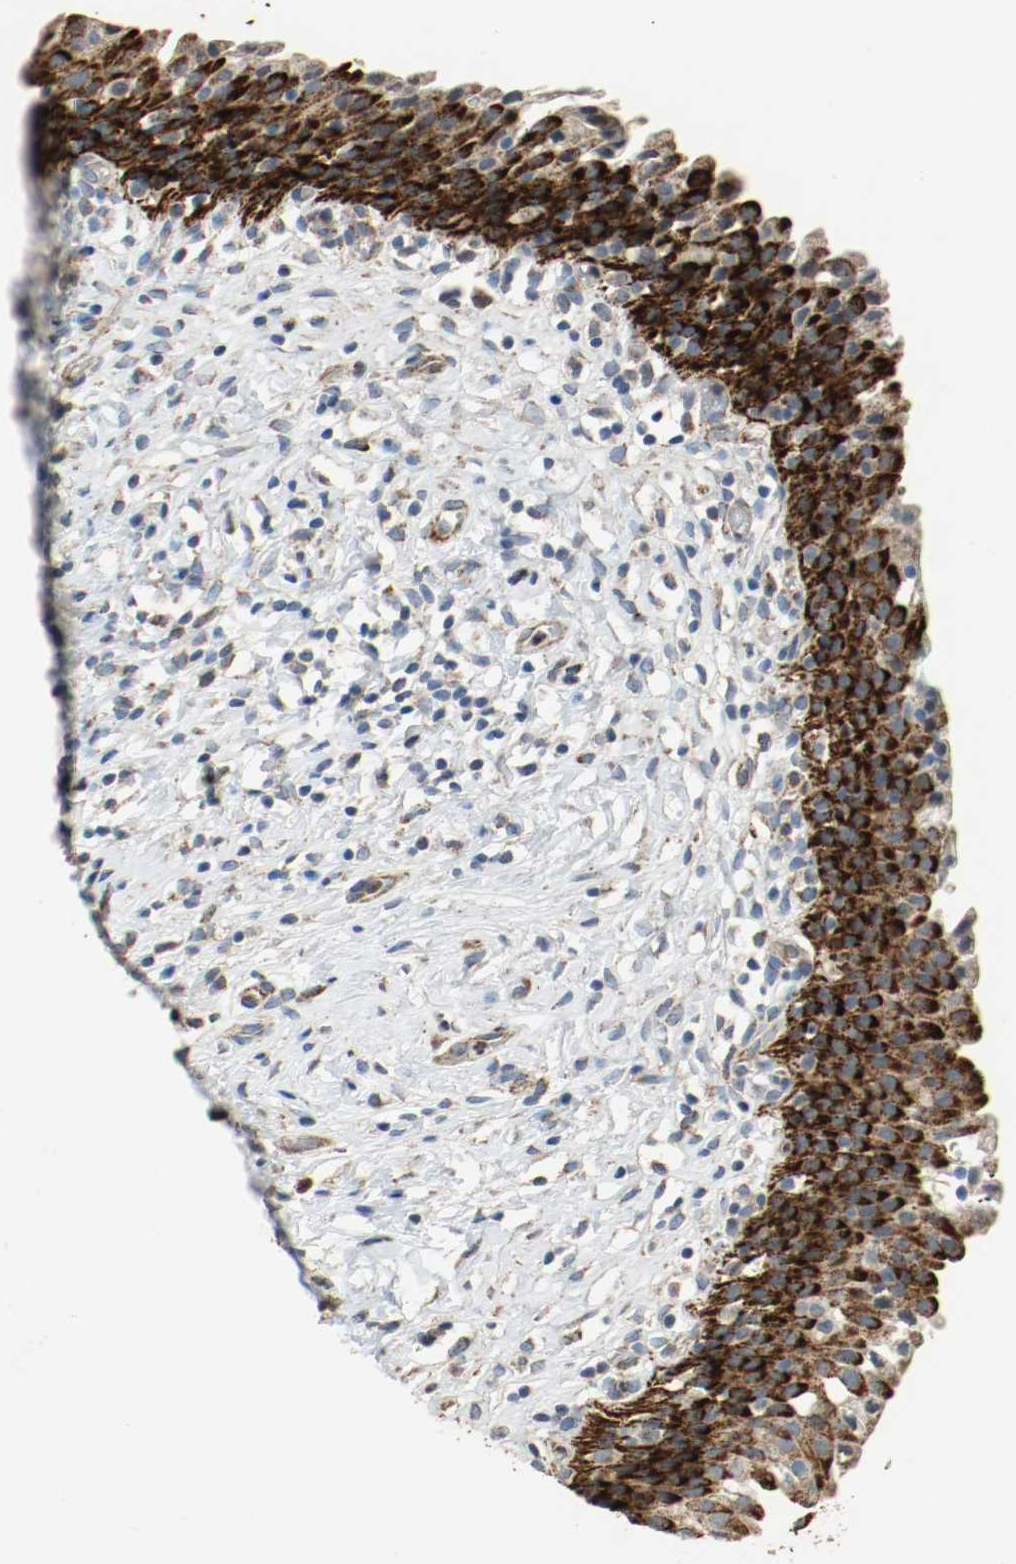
{"staining": {"intensity": "strong", "quantity": ">75%", "location": "cytoplasmic/membranous"}, "tissue": "urinary bladder", "cell_type": "Urothelial cells", "image_type": "normal", "snomed": [{"axis": "morphology", "description": "Normal tissue, NOS"}, {"axis": "topography", "description": "Urinary bladder"}], "caption": "Immunohistochemistry (DAB) staining of normal urinary bladder shows strong cytoplasmic/membranous protein staining in approximately >75% of urothelial cells.", "gene": "ALDH4A1", "patient": {"sex": "male", "age": 51}}